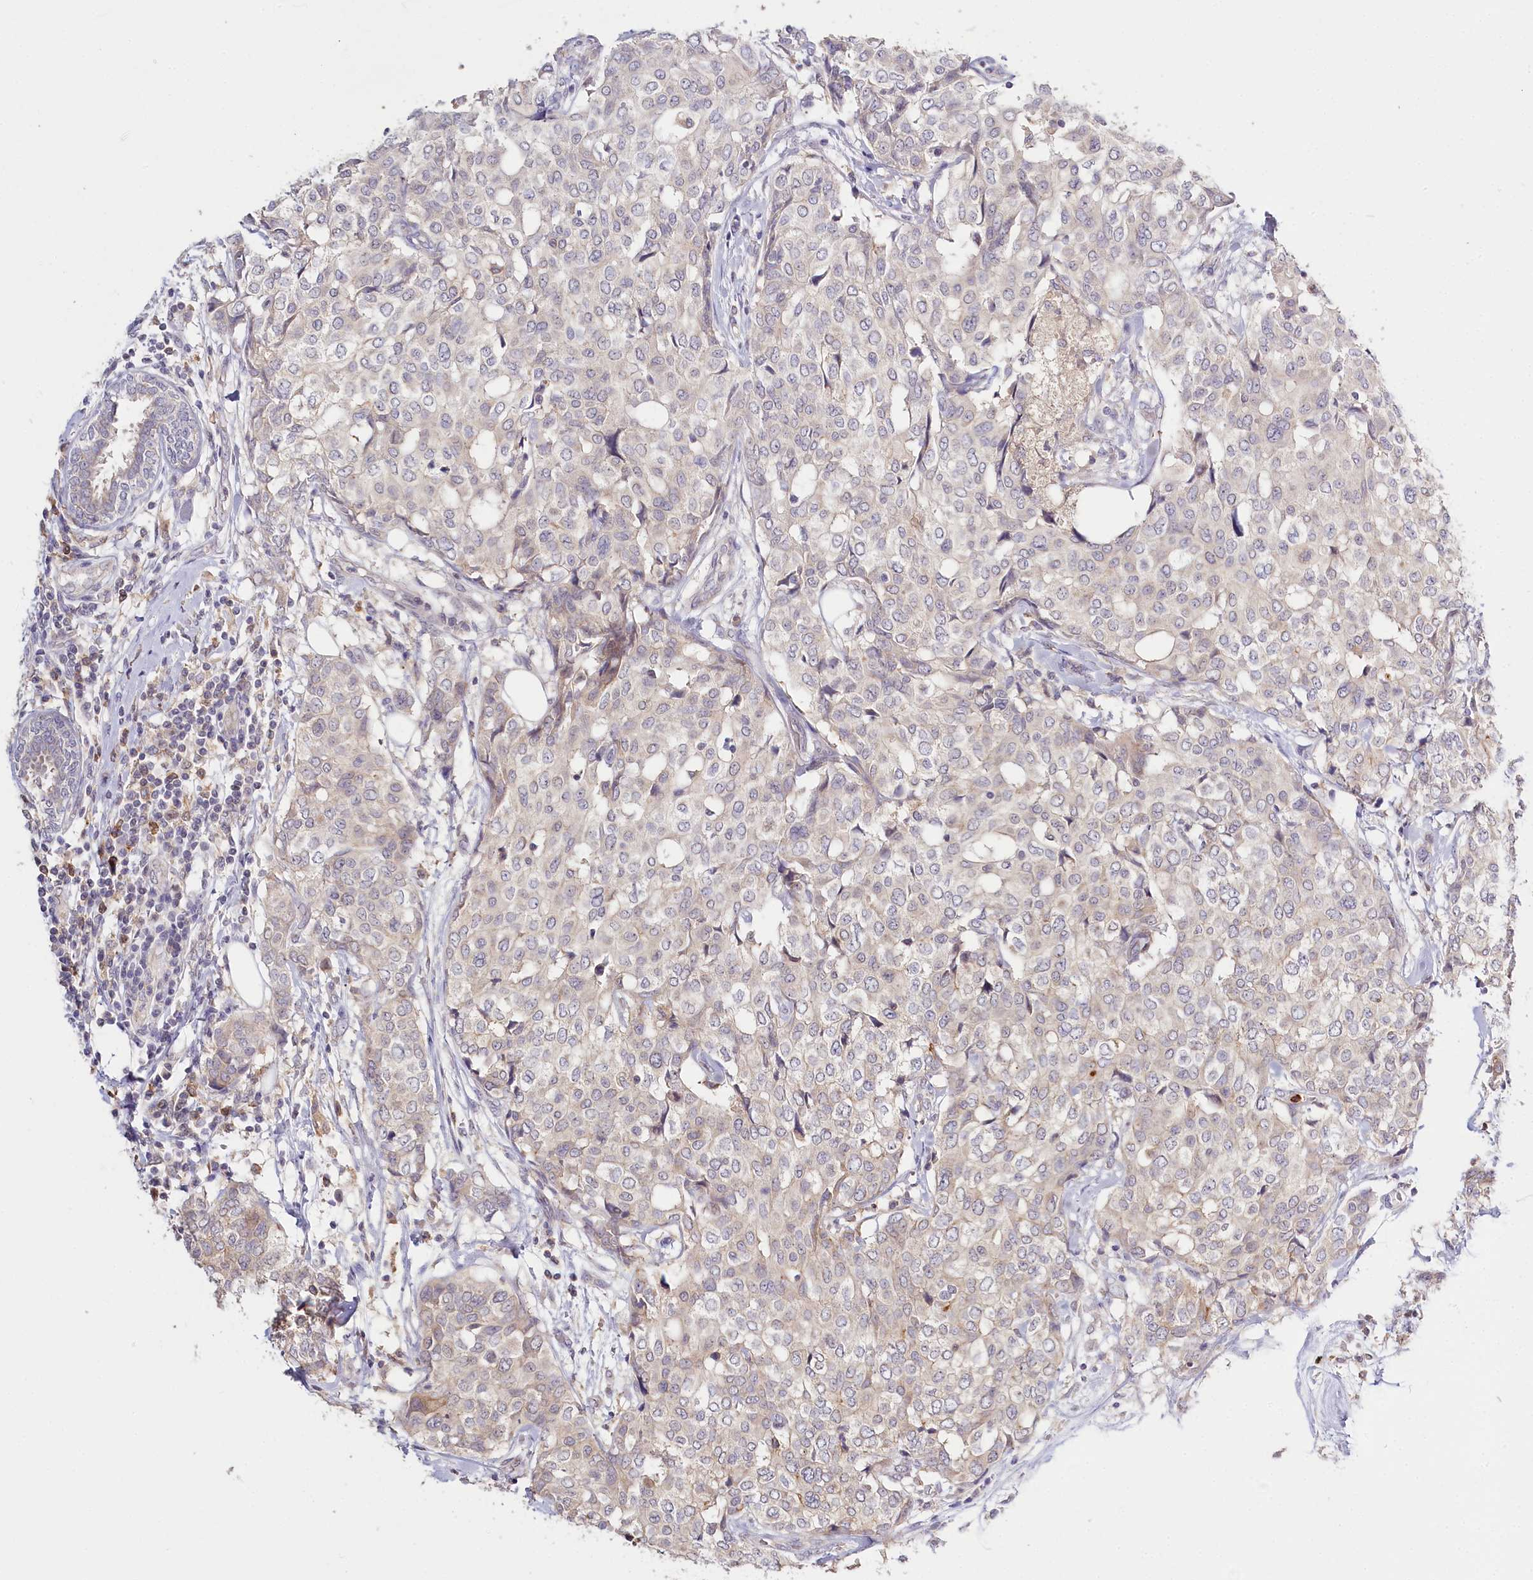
{"staining": {"intensity": "weak", "quantity": "<25%", "location": "cytoplasmic/membranous"}, "tissue": "breast cancer", "cell_type": "Tumor cells", "image_type": "cancer", "snomed": [{"axis": "morphology", "description": "Lobular carcinoma"}, {"axis": "topography", "description": "Breast"}], "caption": "Immunohistochemical staining of human breast lobular carcinoma displays no significant expression in tumor cells.", "gene": "DAPK1", "patient": {"sex": "female", "age": 51}}